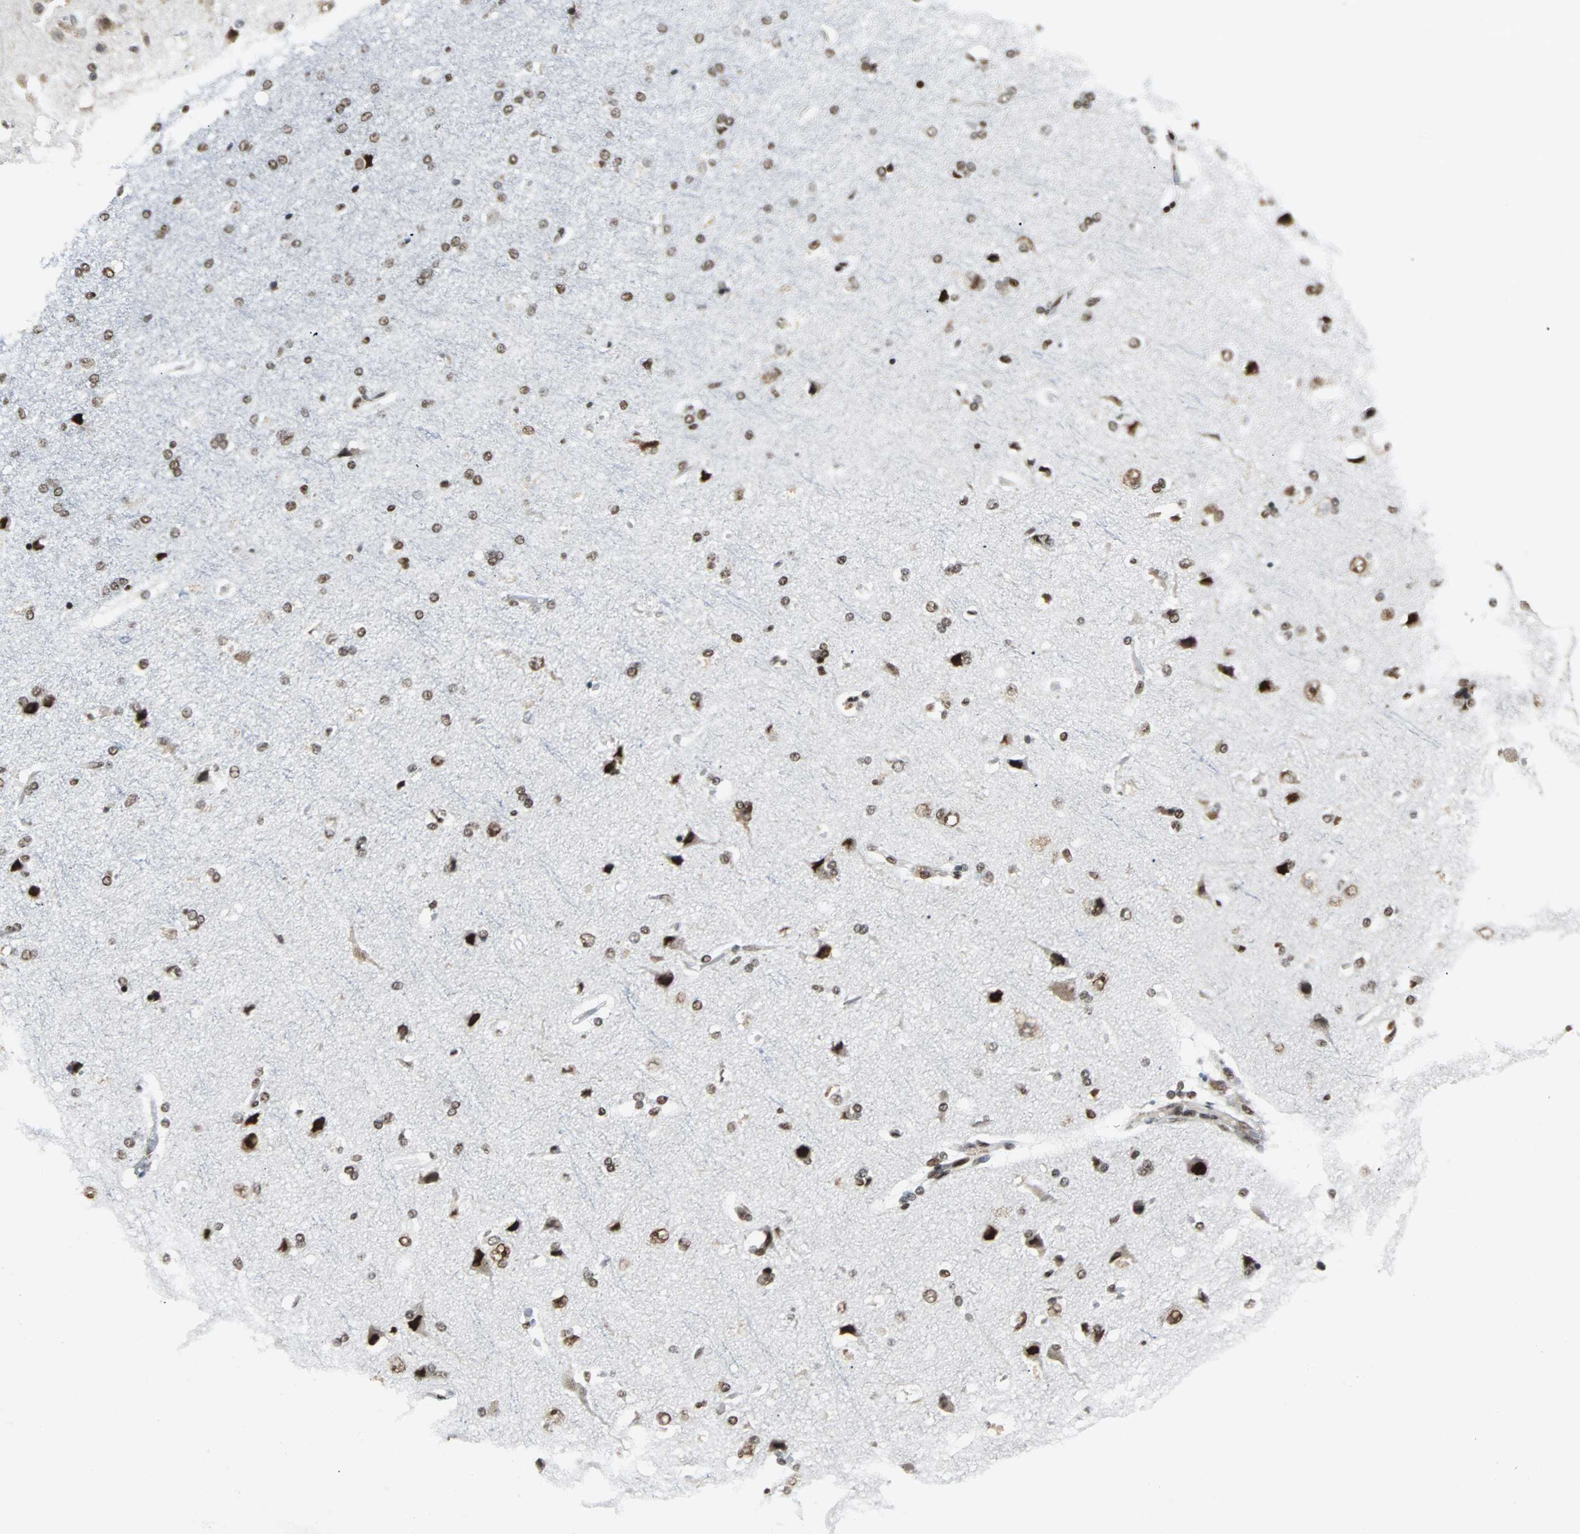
{"staining": {"intensity": "moderate", "quantity": ">75%", "location": "nuclear"}, "tissue": "cerebral cortex", "cell_type": "Endothelial cells", "image_type": "normal", "snomed": [{"axis": "morphology", "description": "Normal tissue, NOS"}, {"axis": "topography", "description": "Cerebral cortex"}], "caption": "Immunohistochemistry micrograph of unremarkable cerebral cortex: human cerebral cortex stained using IHC exhibits medium levels of moderate protein expression localized specifically in the nuclear of endothelial cells, appearing as a nuclear brown color.", "gene": "XRCC4", "patient": {"sex": "male", "age": 62}}